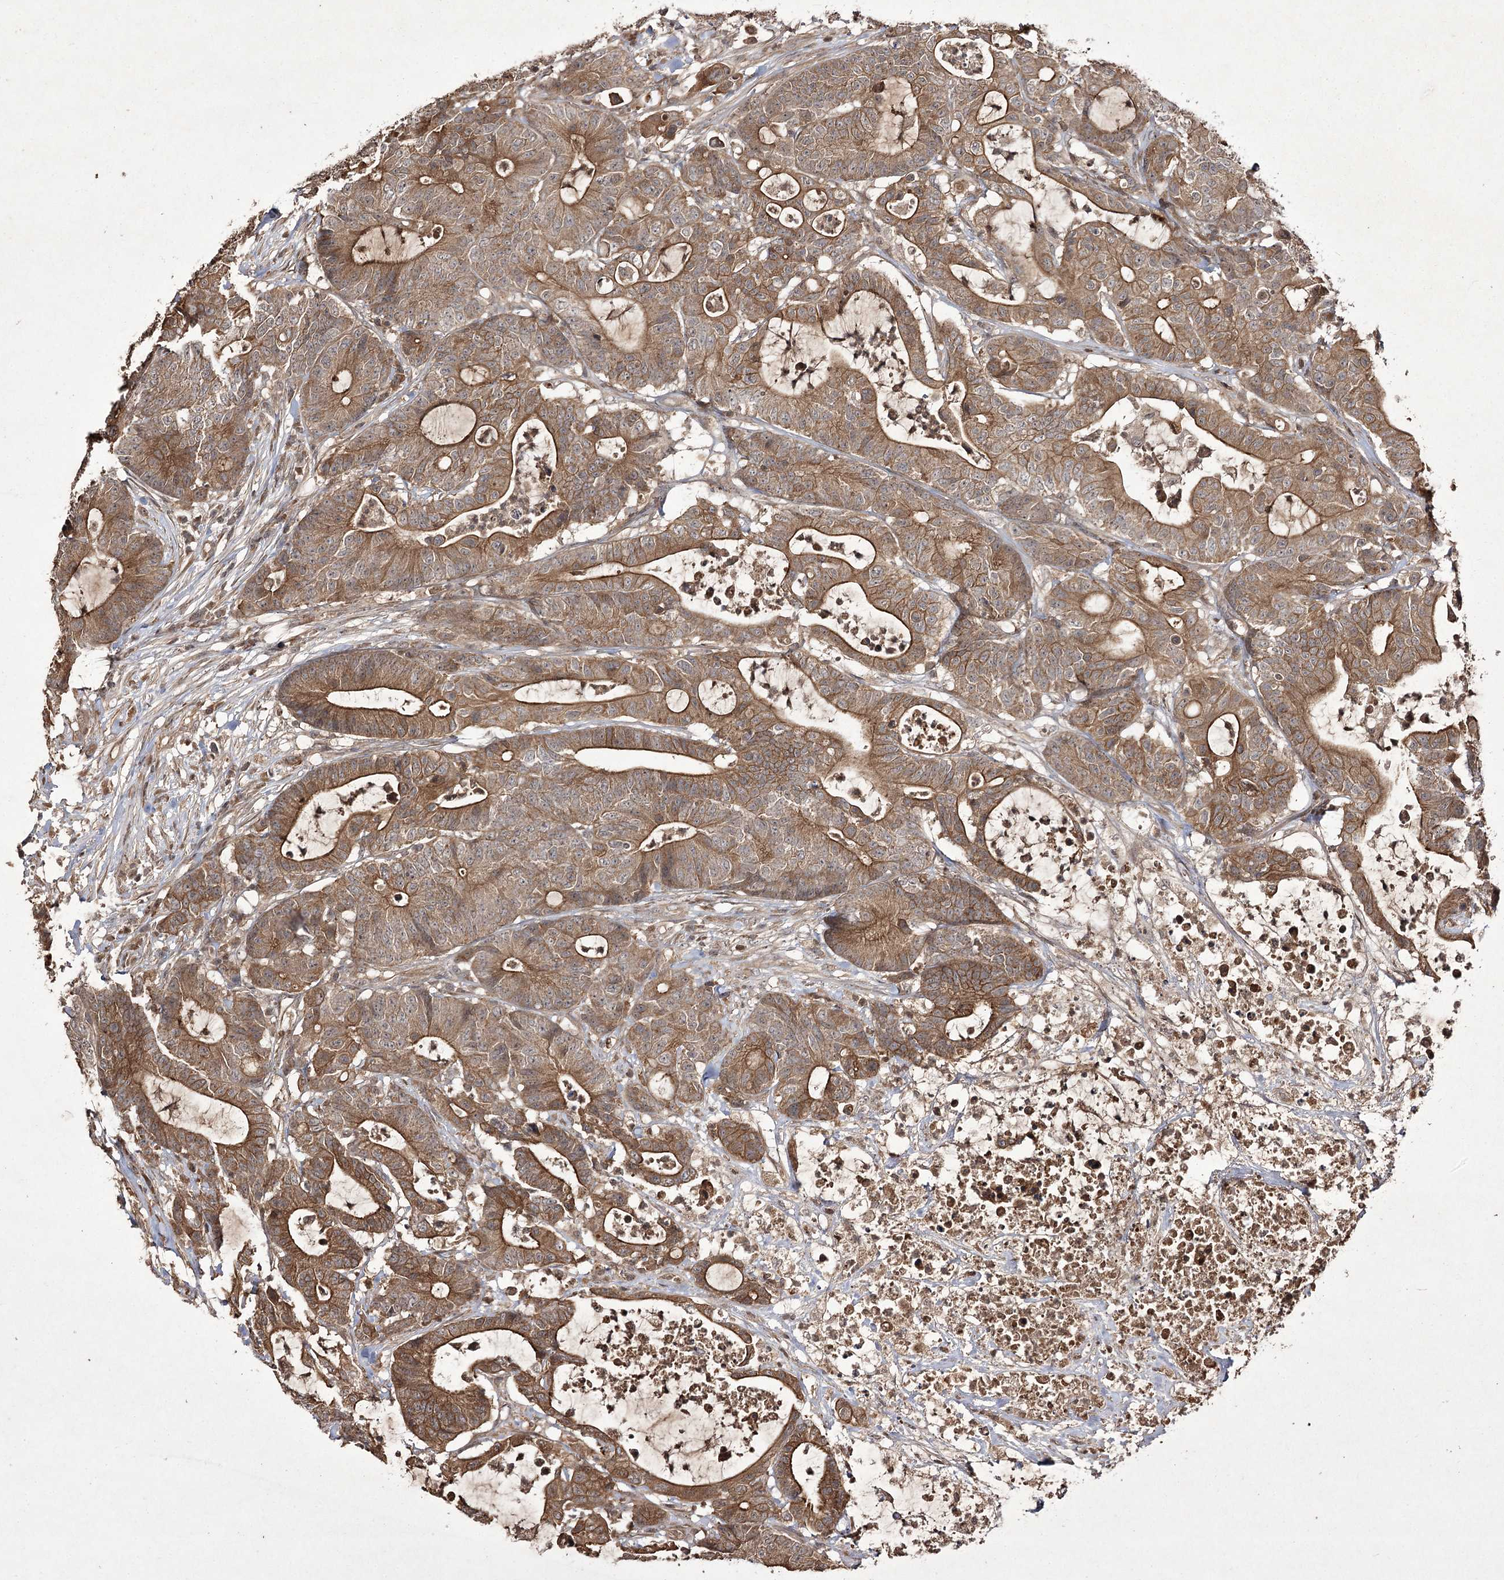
{"staining": {"intensity": "moderate", "quantity": ">75%", "location": "cytoplasmic/membranous"}, "tissue": "colorectal cancer", "cell_type": "Tumor cells", "image_type": "cancer", "snomed": [{"axis": "morphology", "description": "Adenocarcinoma, NOS"}, {"axis": "topography", "description": "Colon"}], "caption": "Colorectal cancer (adenocarcinoma) was stained to show a protein in brown. There is medium levels of moderate cytoplasmic/membranous positivity in approximately >75% of tumor cells.", "gene": "FANCL", "patient": {"sex": "female", "age": 84}}